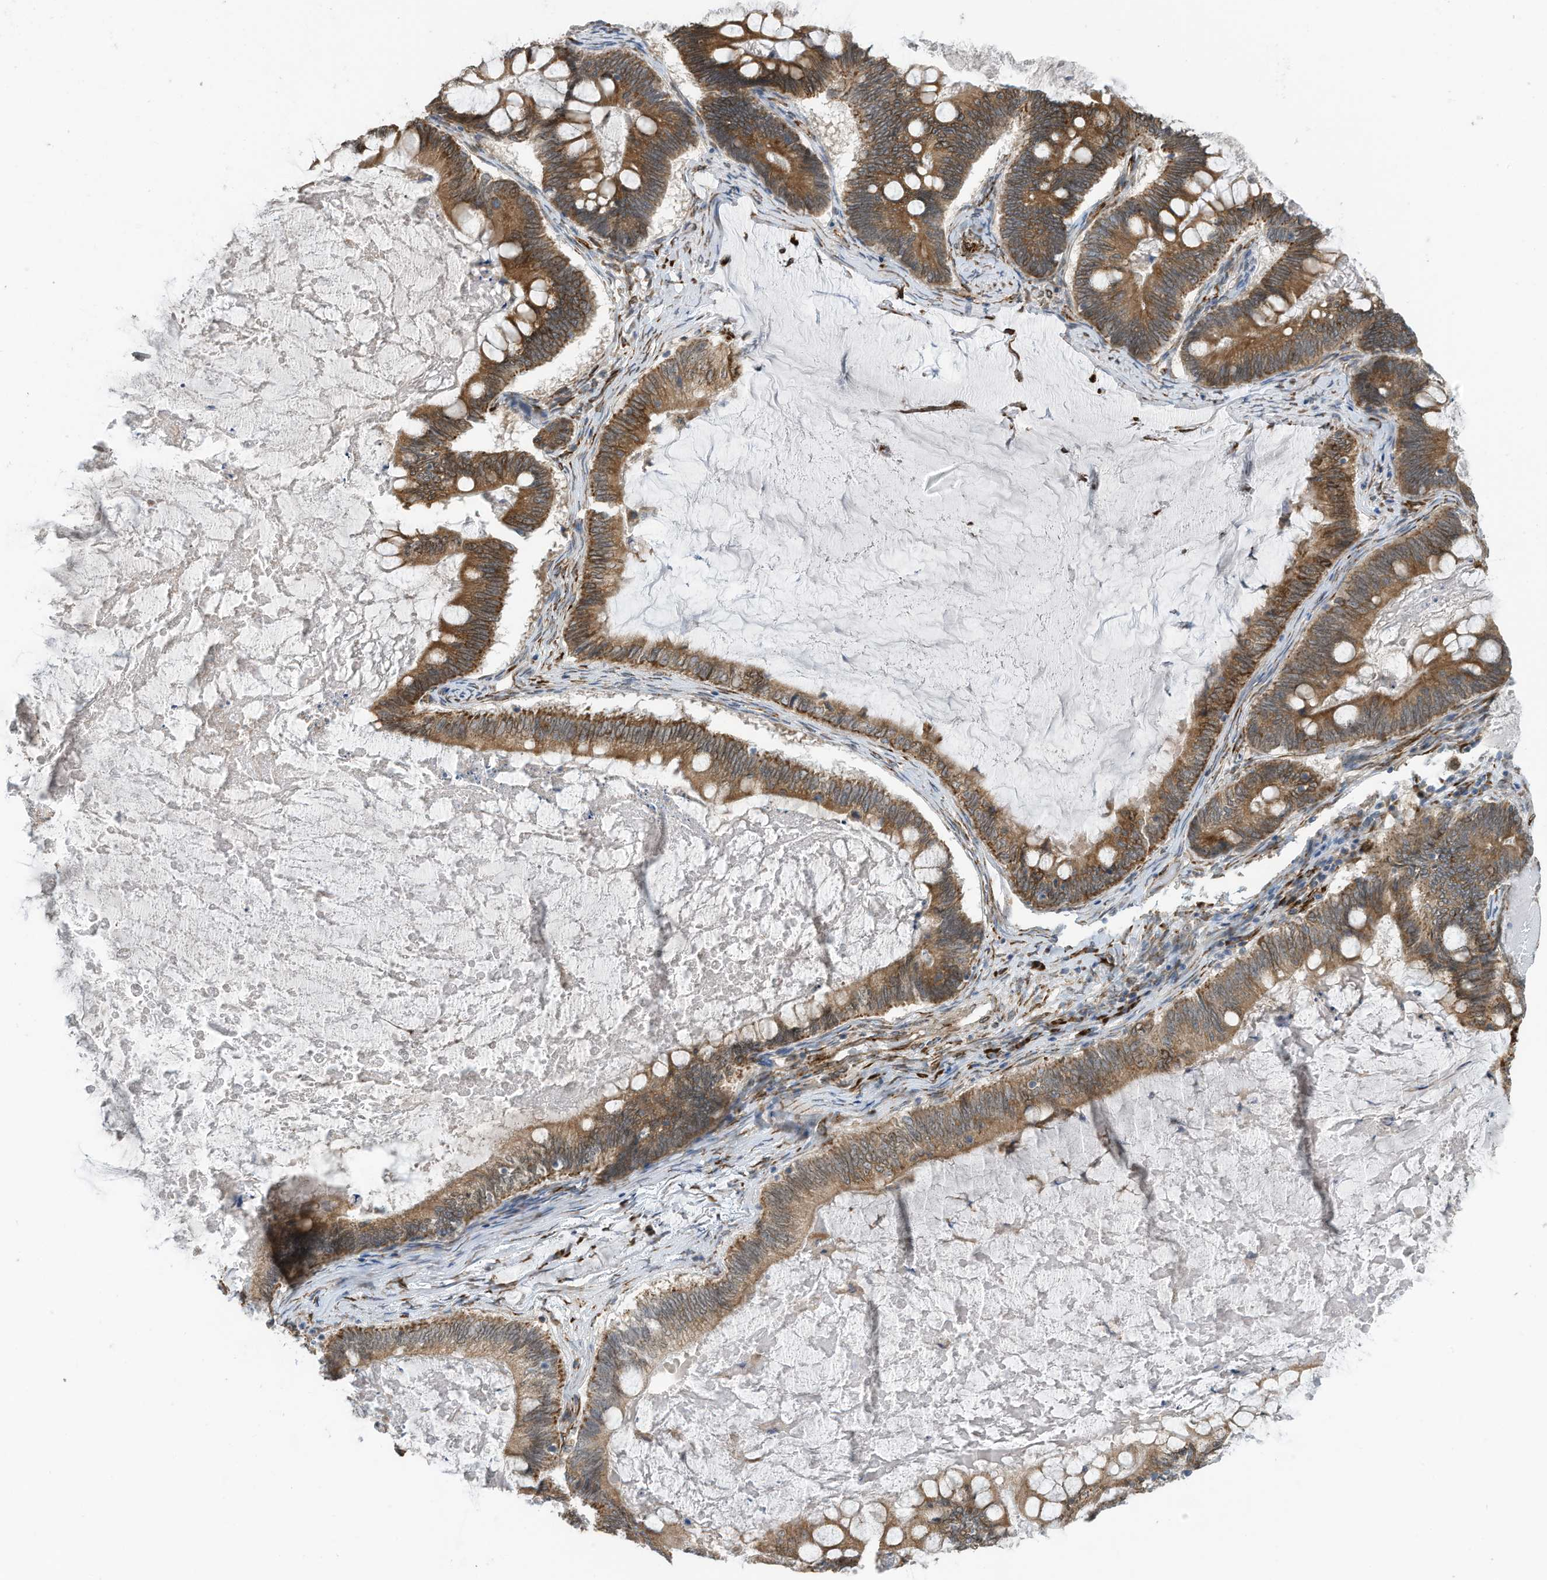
{"staining": {"intensity": "strong", "quantity": ">75%", "location": "cytoplasmic/membranous"}, "tissue": "ovarian cancer", "cell_type": "Tumor cells", "image_type": "cancer", "snomed": [{"axis": "morphology", "description": "Cystadenocarcinoma, mucinous, NOS"}, {"axis": "topography", "description": "Ovary"}], "caption": "An IHC histopathology image of tumor tissue is shown. Protein staining in brown shows strong cytoplasmic/membranous positivity in mucinous cystadenocarcinoma (ovarian) within tumor cells. (IHC, brightfield microscopy, high magnification).", "gene": "ZBTB45", "patient": {"sex": "female", "age": 61}}